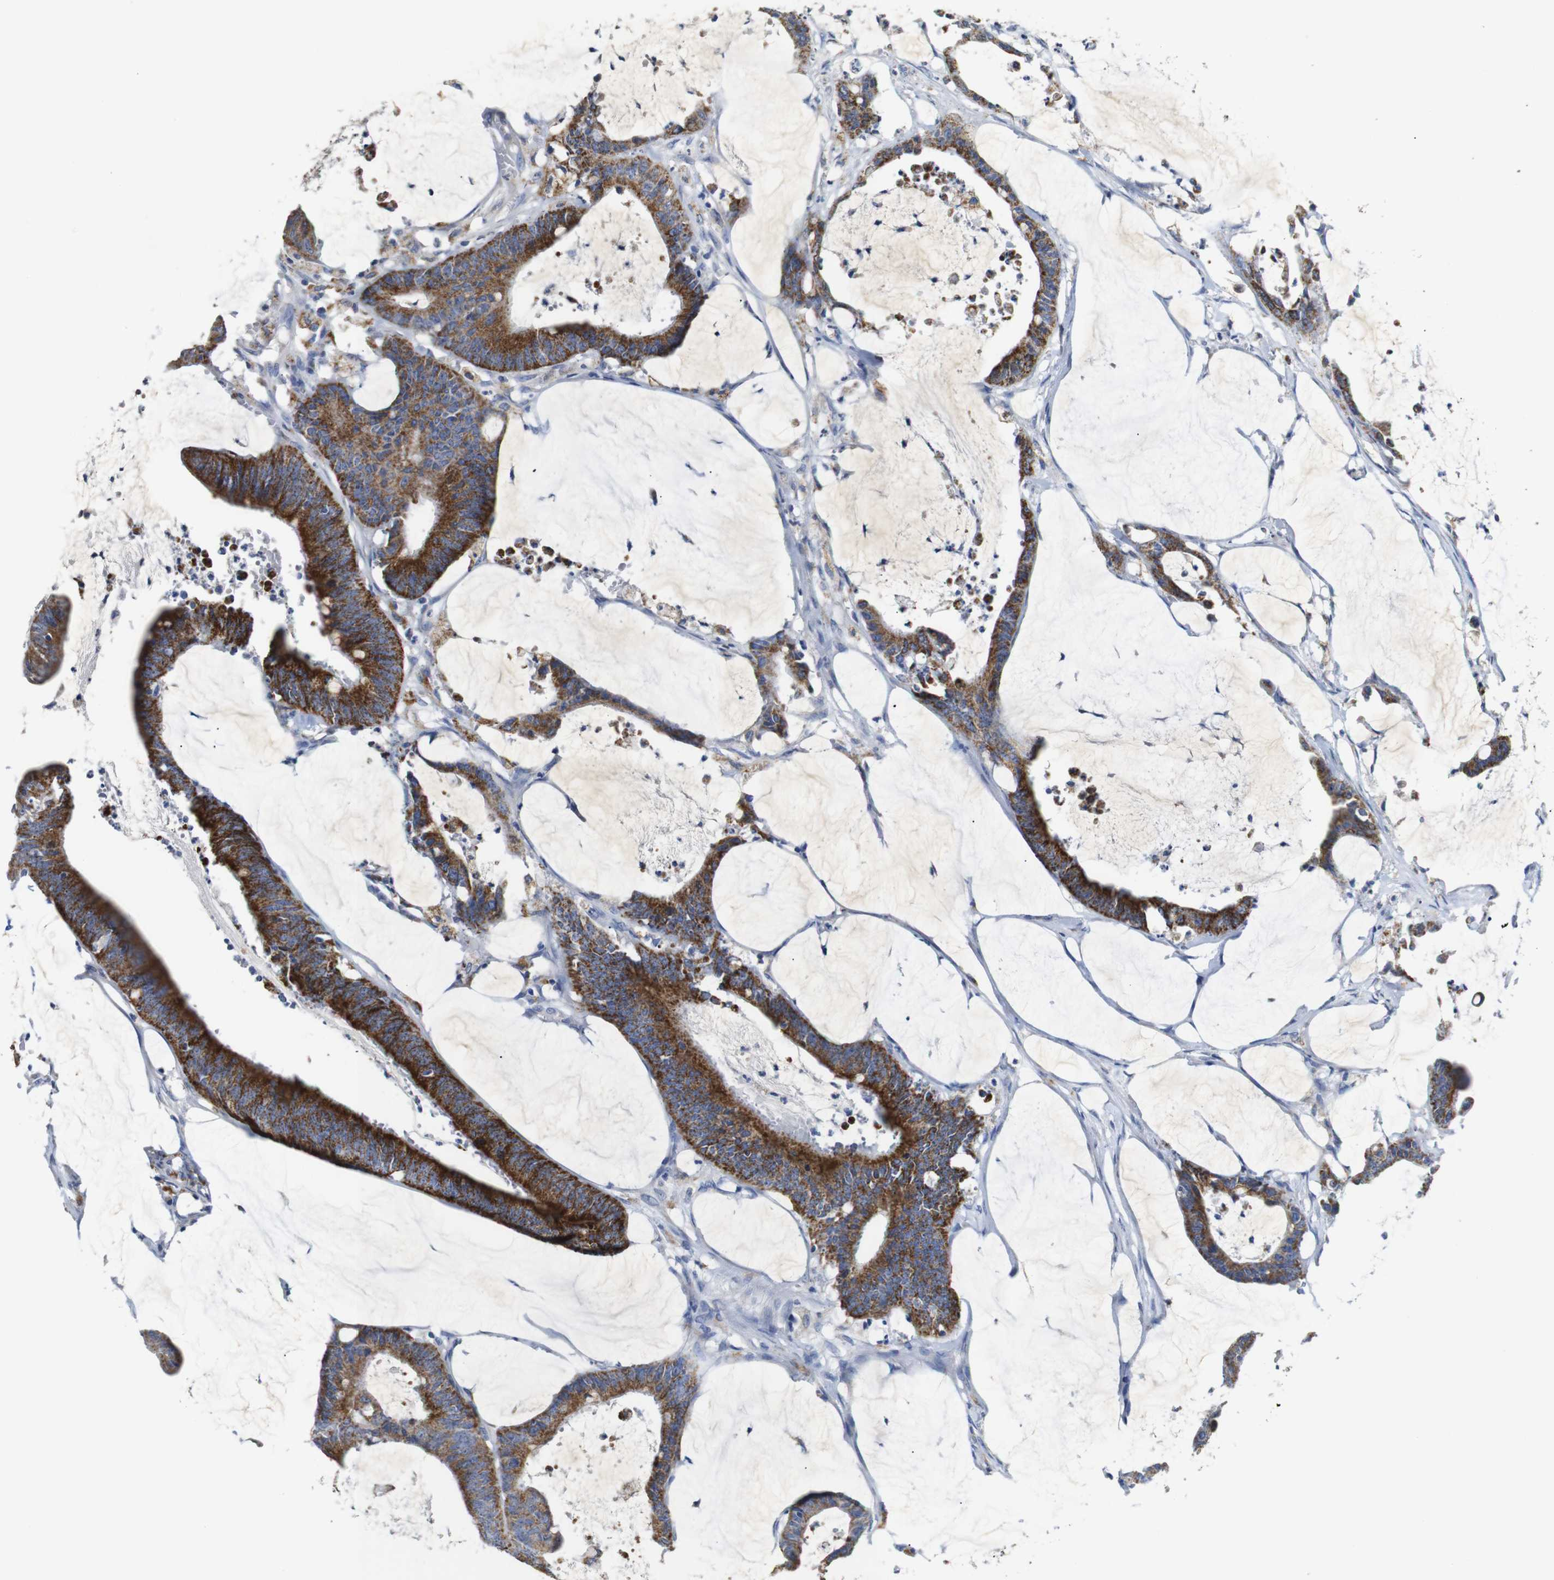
{"staining": {"intensity": "strong", "quantity": "25%-75%", "location": "cytoplasmic/membranous"}, "tissue": "colorectal cancer", "cell_type": "Tumor cells", "image_type": "cancer", "snomed": [{"axis": "morphology", "description": "Adenocarcinoma, NOS"}, {"axis": "topography", "description": "Rectum"}], "caption": "Brown immunohistochemical staining in colorectal cancer (adenocarcinoma) displays strong cytoplasmic/membranous expression in approximately 25%-75% of tumor cells. (brown staining indicates protein expression, while blue staining denotes nuclei).", "gene": "MAOA", "patient": {"sex": "female", "age": 66}}